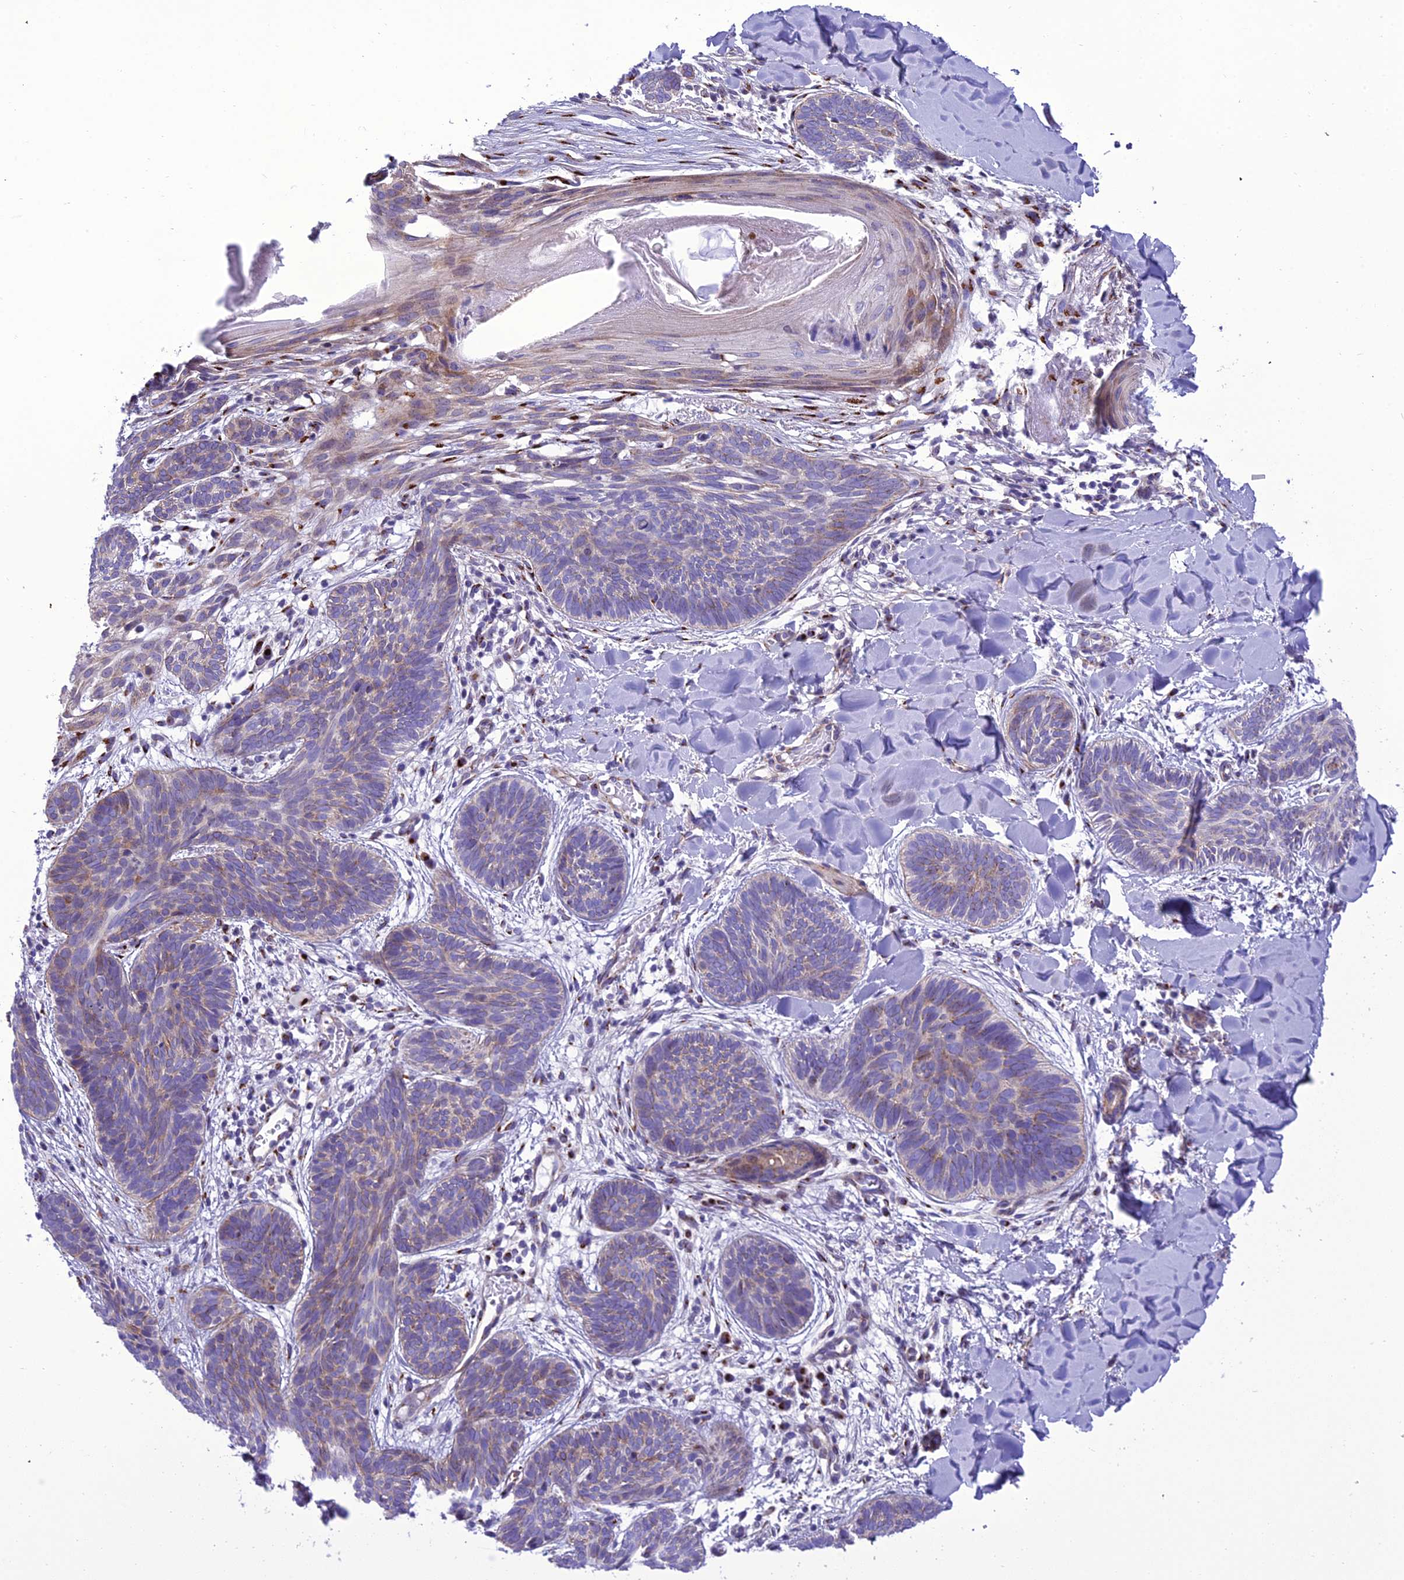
{"staining": {"intensity": "weak", "quantity": "25%-75%", "location": "cytoplasmic/membranous"}, "tissue": "skin cancer", "cell_type": "Tumor cells", "image_type": "cancer", "snomed": [{"axis": "morphology", "description": "Basal cell carcinoma"}, {"axis": "topography", "description": "Skin"}], "caption": "The immunohistochemical stain labels weak cytoplasmic/membranous staining in tumor cells of skin cancer (basal cell carcinoma) tissue.", "gene": "GOLM2", "patient": {"sex": "female", "age": 81}}